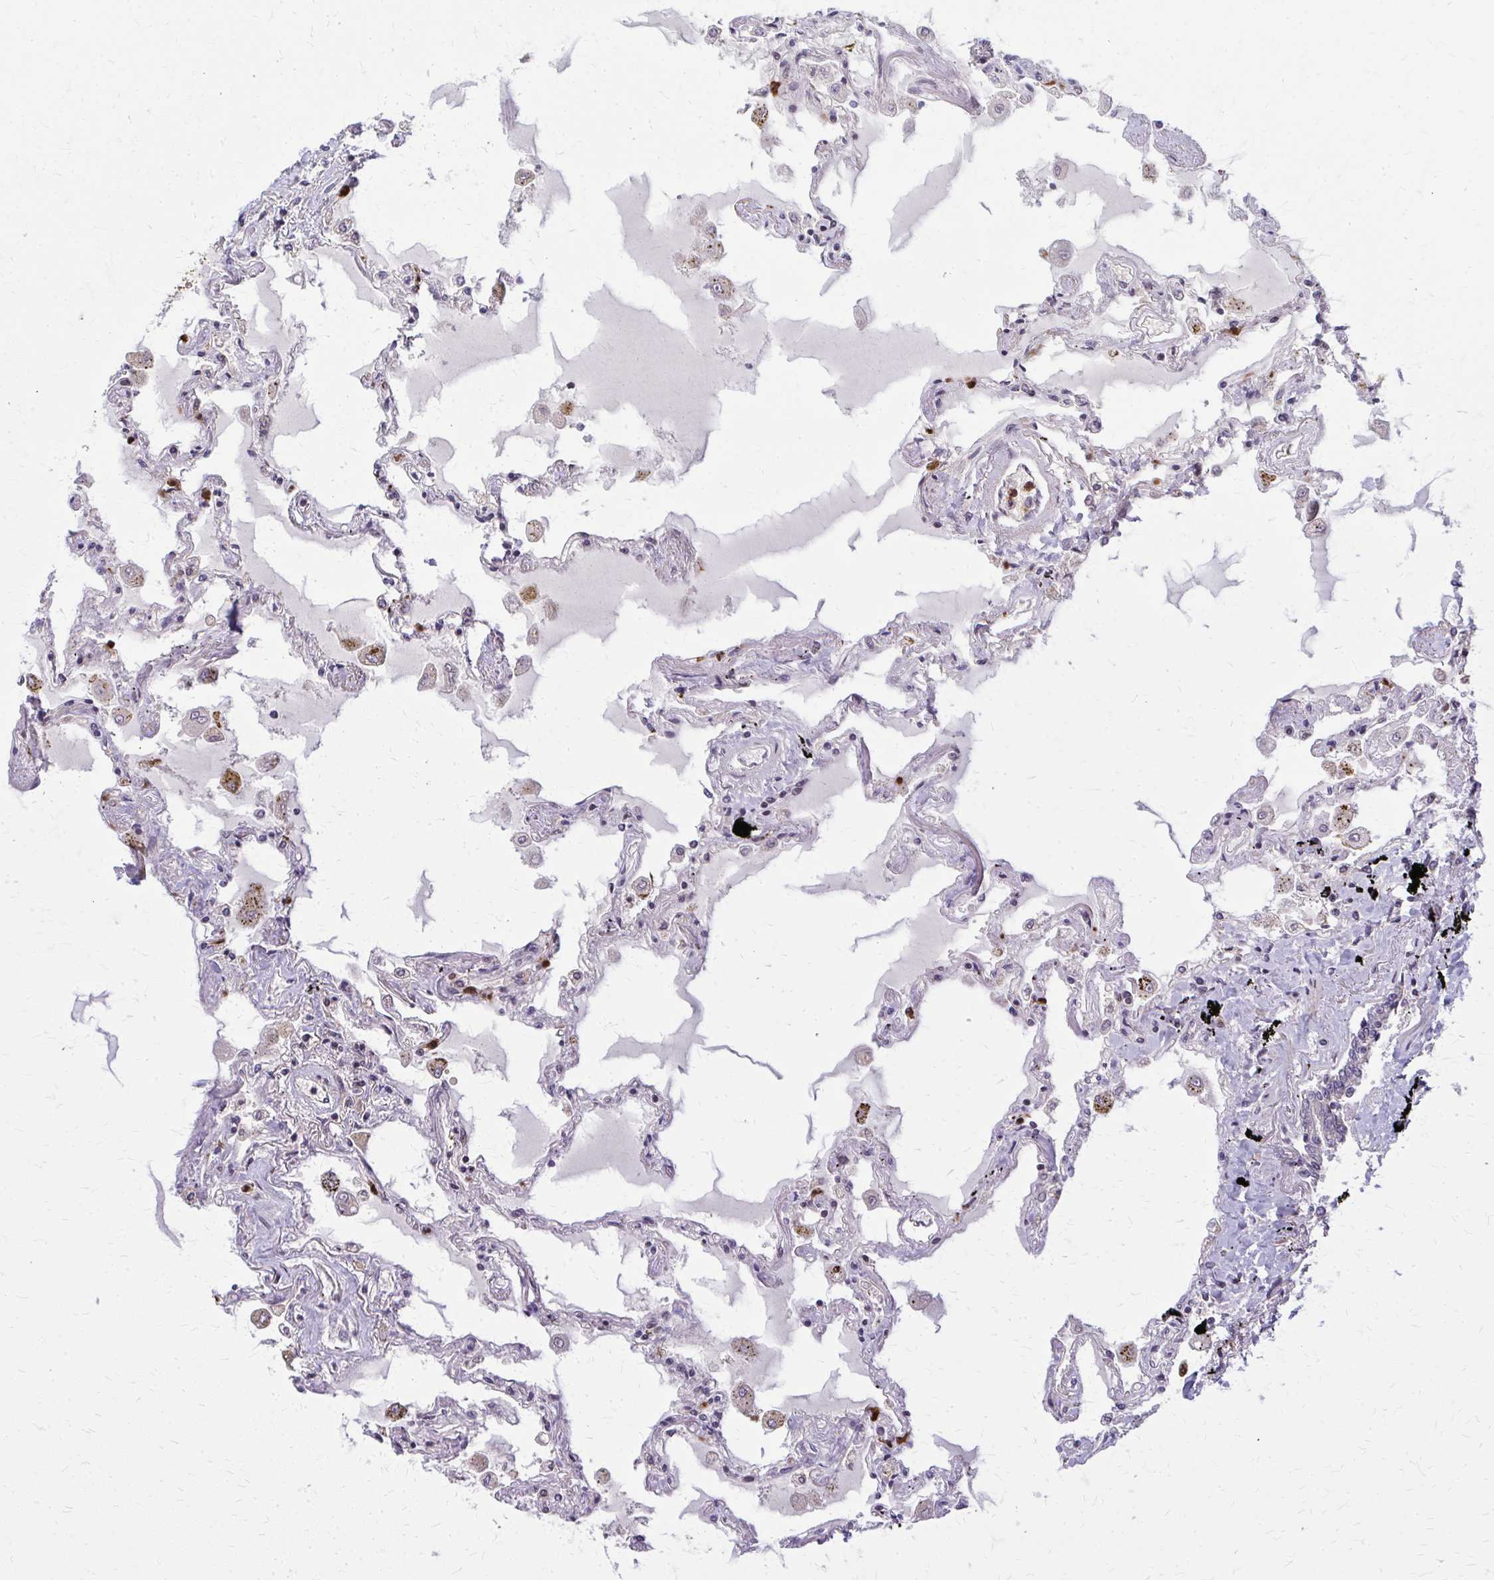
{"staining": {"intensity": "strong", "quantity": "25%-75%", "location": "cytoplasmic/membranous"}, "tissue": "lung", "cell_type": "Alveolar cells", "image_type": "normal", "snomed": [{"axis": "morphology", "description": "Normal tissue, NOS"}, {"axis": "morphology", "description": "Adenocarcinoma, NOS"}, {"axis": "topography", "description": "Cartilage tissue"}, {"axis": "topography", "description": "Lung"}], "caption": "IHC (DAB) staining of unremarkable human lung demonstrates strong cytoplasmic/membranous protein staining in approximately 25%-75% of alveolar cells.", "gene": "MCCC1", "patient": {"sex": "female", "age": 67}}